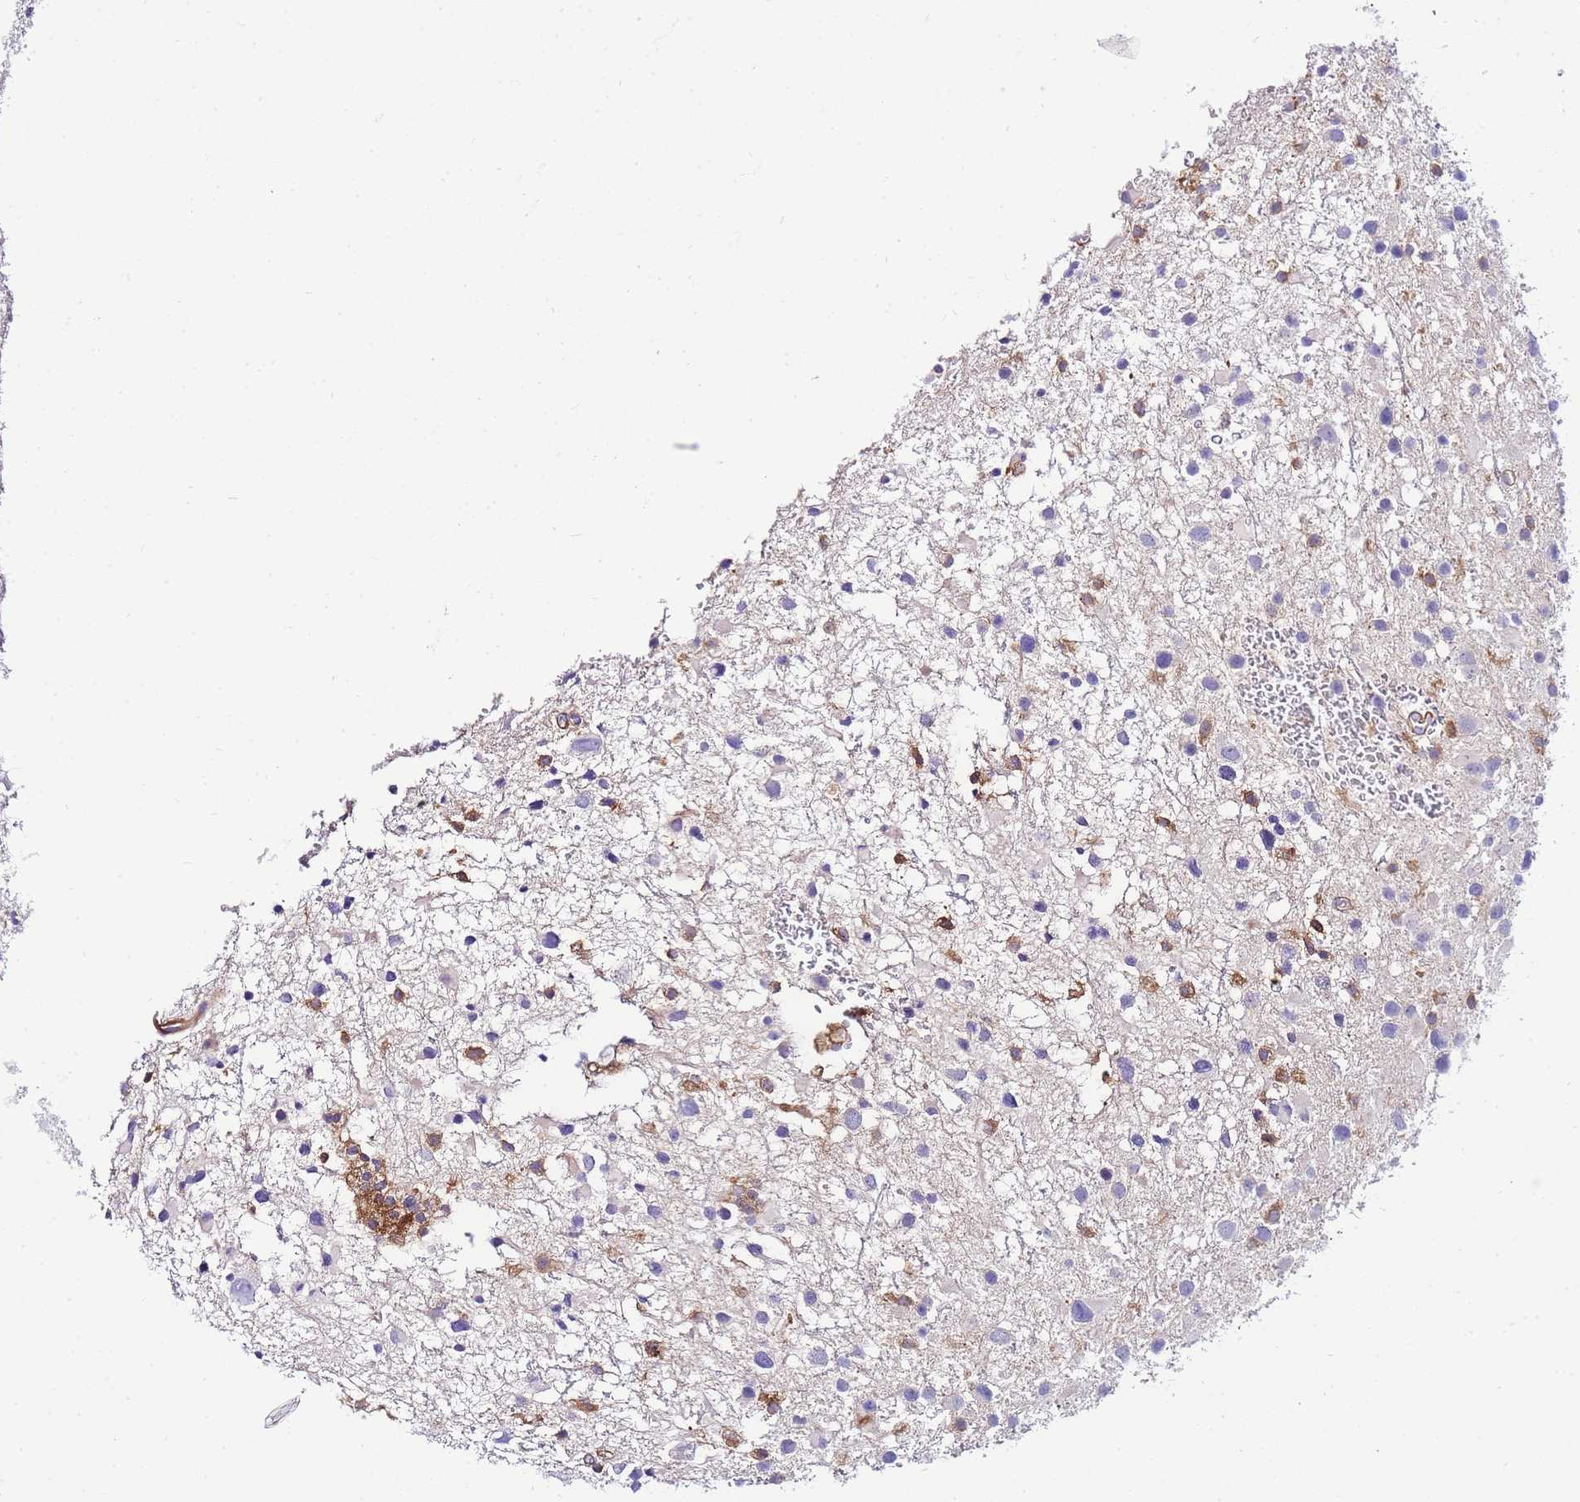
{"staining": {"intensity": "weak", "quantity": "<25%", "location": "cytoplasmic/membranous"}, "tissue": "glioma", "cell_type": "Tumor cells", "image_type": "cancer", "snomed": [{"axis": "morphology", "description": "Glioma, malignant, Low grade"}, {"axis": "topography", "description": "Brain"}], "caption": "Image shows no significant protein positivity in tumor cells of malignant glioma (low-grade).", "gene": "FBN3", "patient": {"sex": "female", "age": 32}}